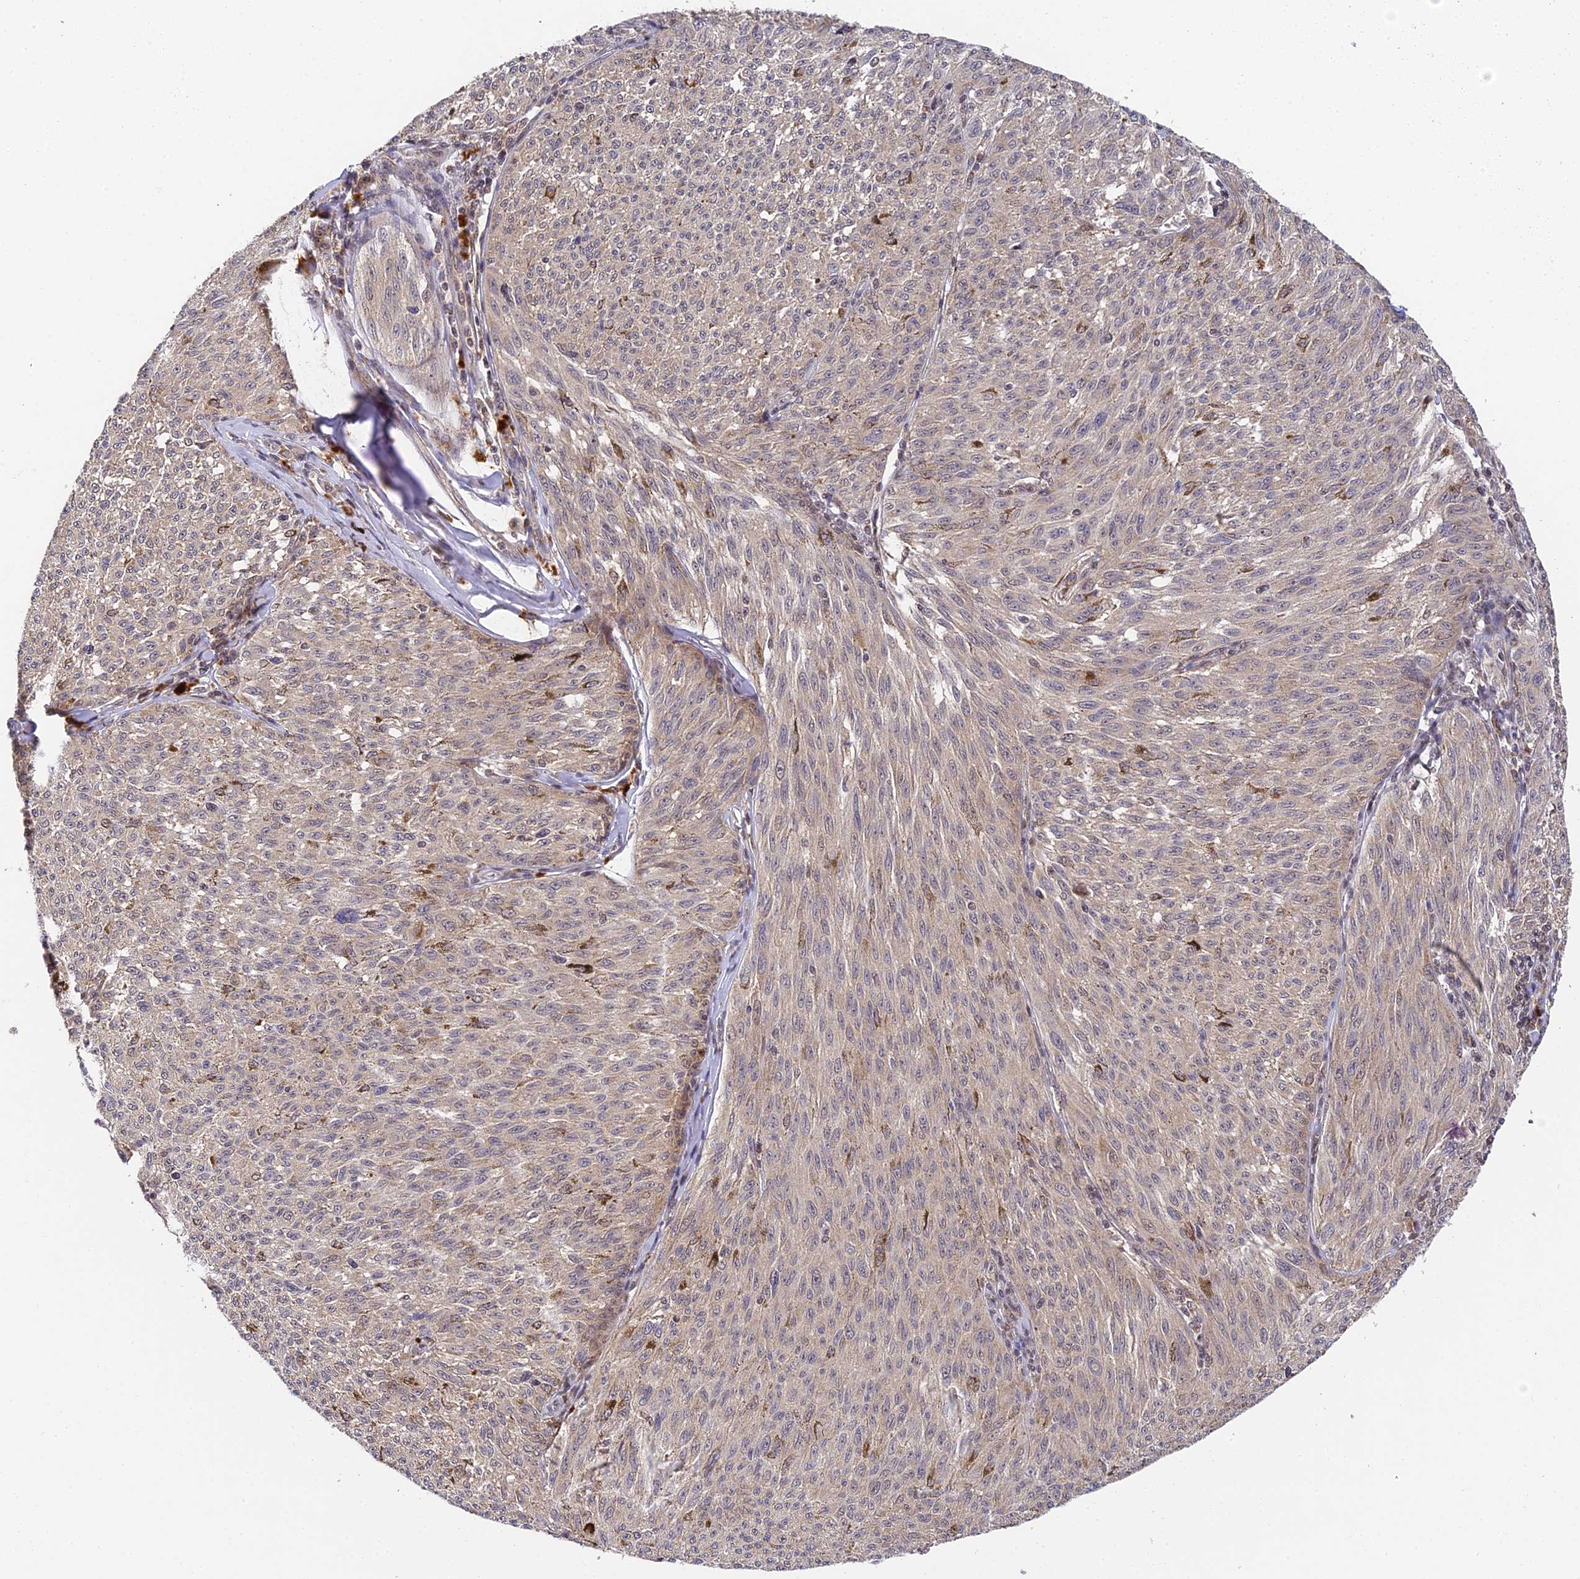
{"staining": {"intensity": "weak", "quantity": "<25%", "location": "cytoplasmic/membranous"}, "tissue": "melanoma", "cell_type": "Tumor cells", "image_type": "cancer", "snomed": [{"axis": "morphology", "description": "Malignant melanoma, NOS"}, {"axis": "topography", "description": "Skin"}], "caption": "High magnification brightfield microscopy of malignant melanoma stained with DAB (brown) and counterstained with hematoxylin (blue): tumor cells show no significant expression.", "gene": "DNAAF10", "patient": {"sex": "female", "age": 72}}